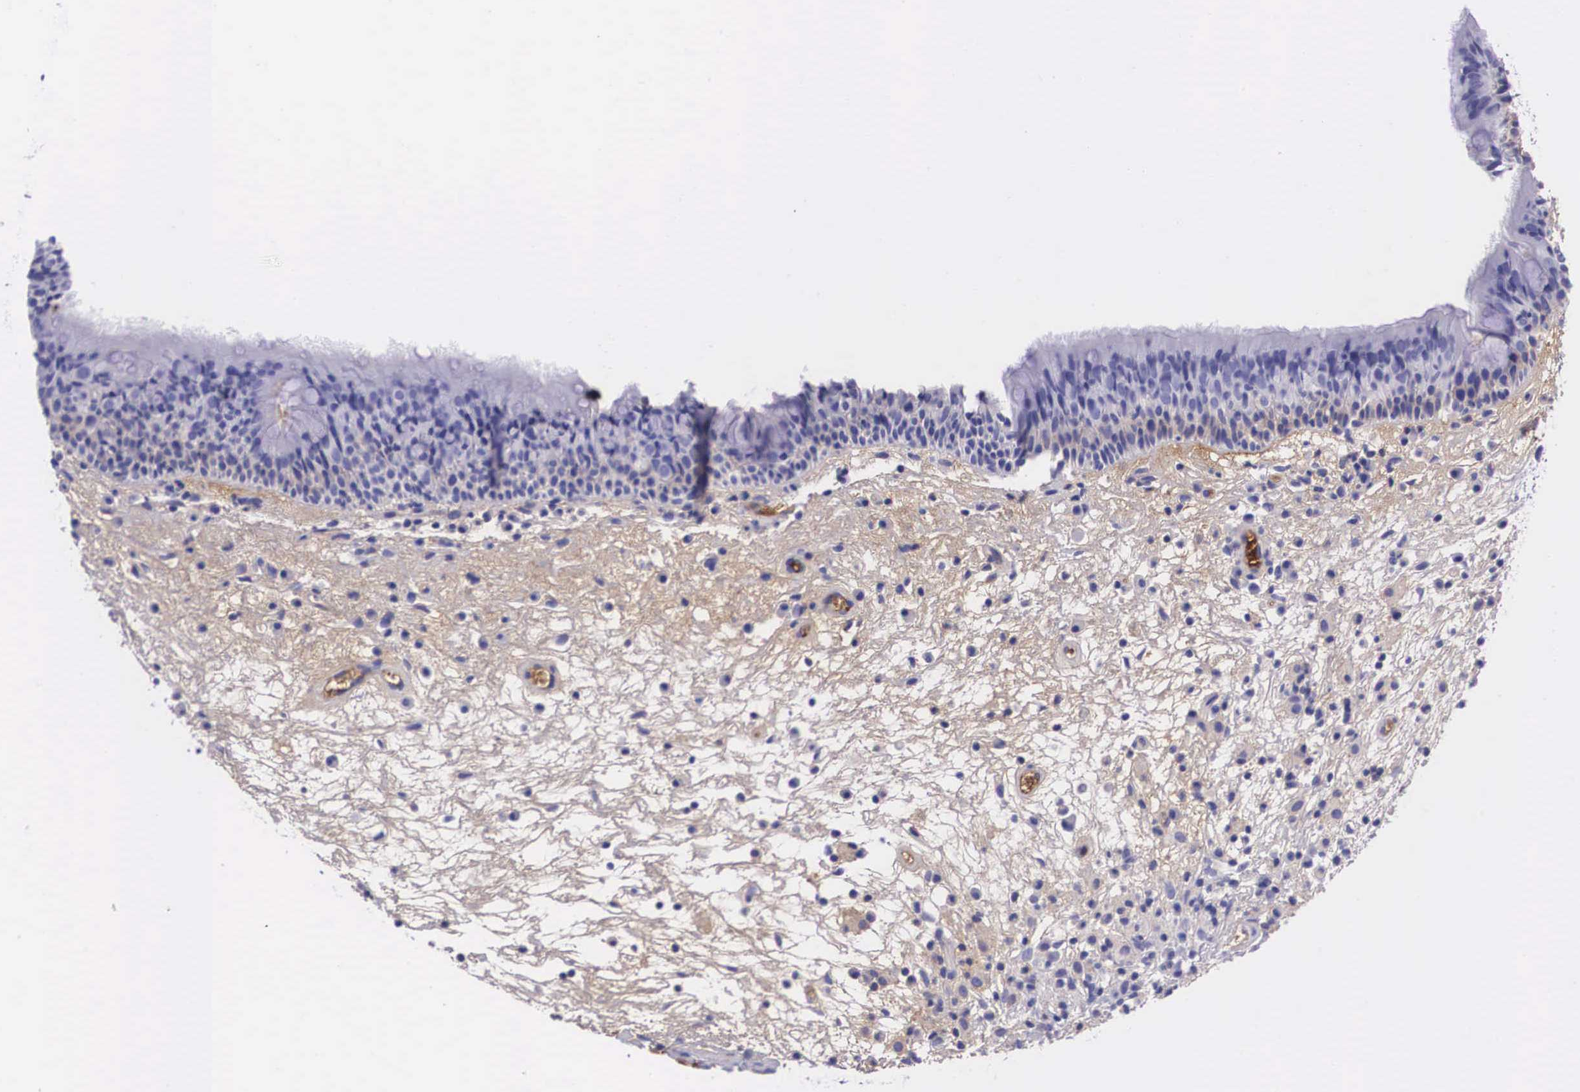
{"staining": {"intensity": "negative", "quantity": "none", "location": "none"}, "tissue": "nasopharynx", "cell_type": "Respiratory epithelial cells", "image_type": "normal", "snomed": [{"axis": "morphology", "description": "Normal tissue, NOS"}, {"axis": "topography", "description": "Nasopharynx"}], "caption": "Nasopharynx stained for a protein using immunohistochemistry demonstrates no expression respiratory epithelial cells.", "gene": "PLG", "patient": {"sex": "male", "age": 63}}